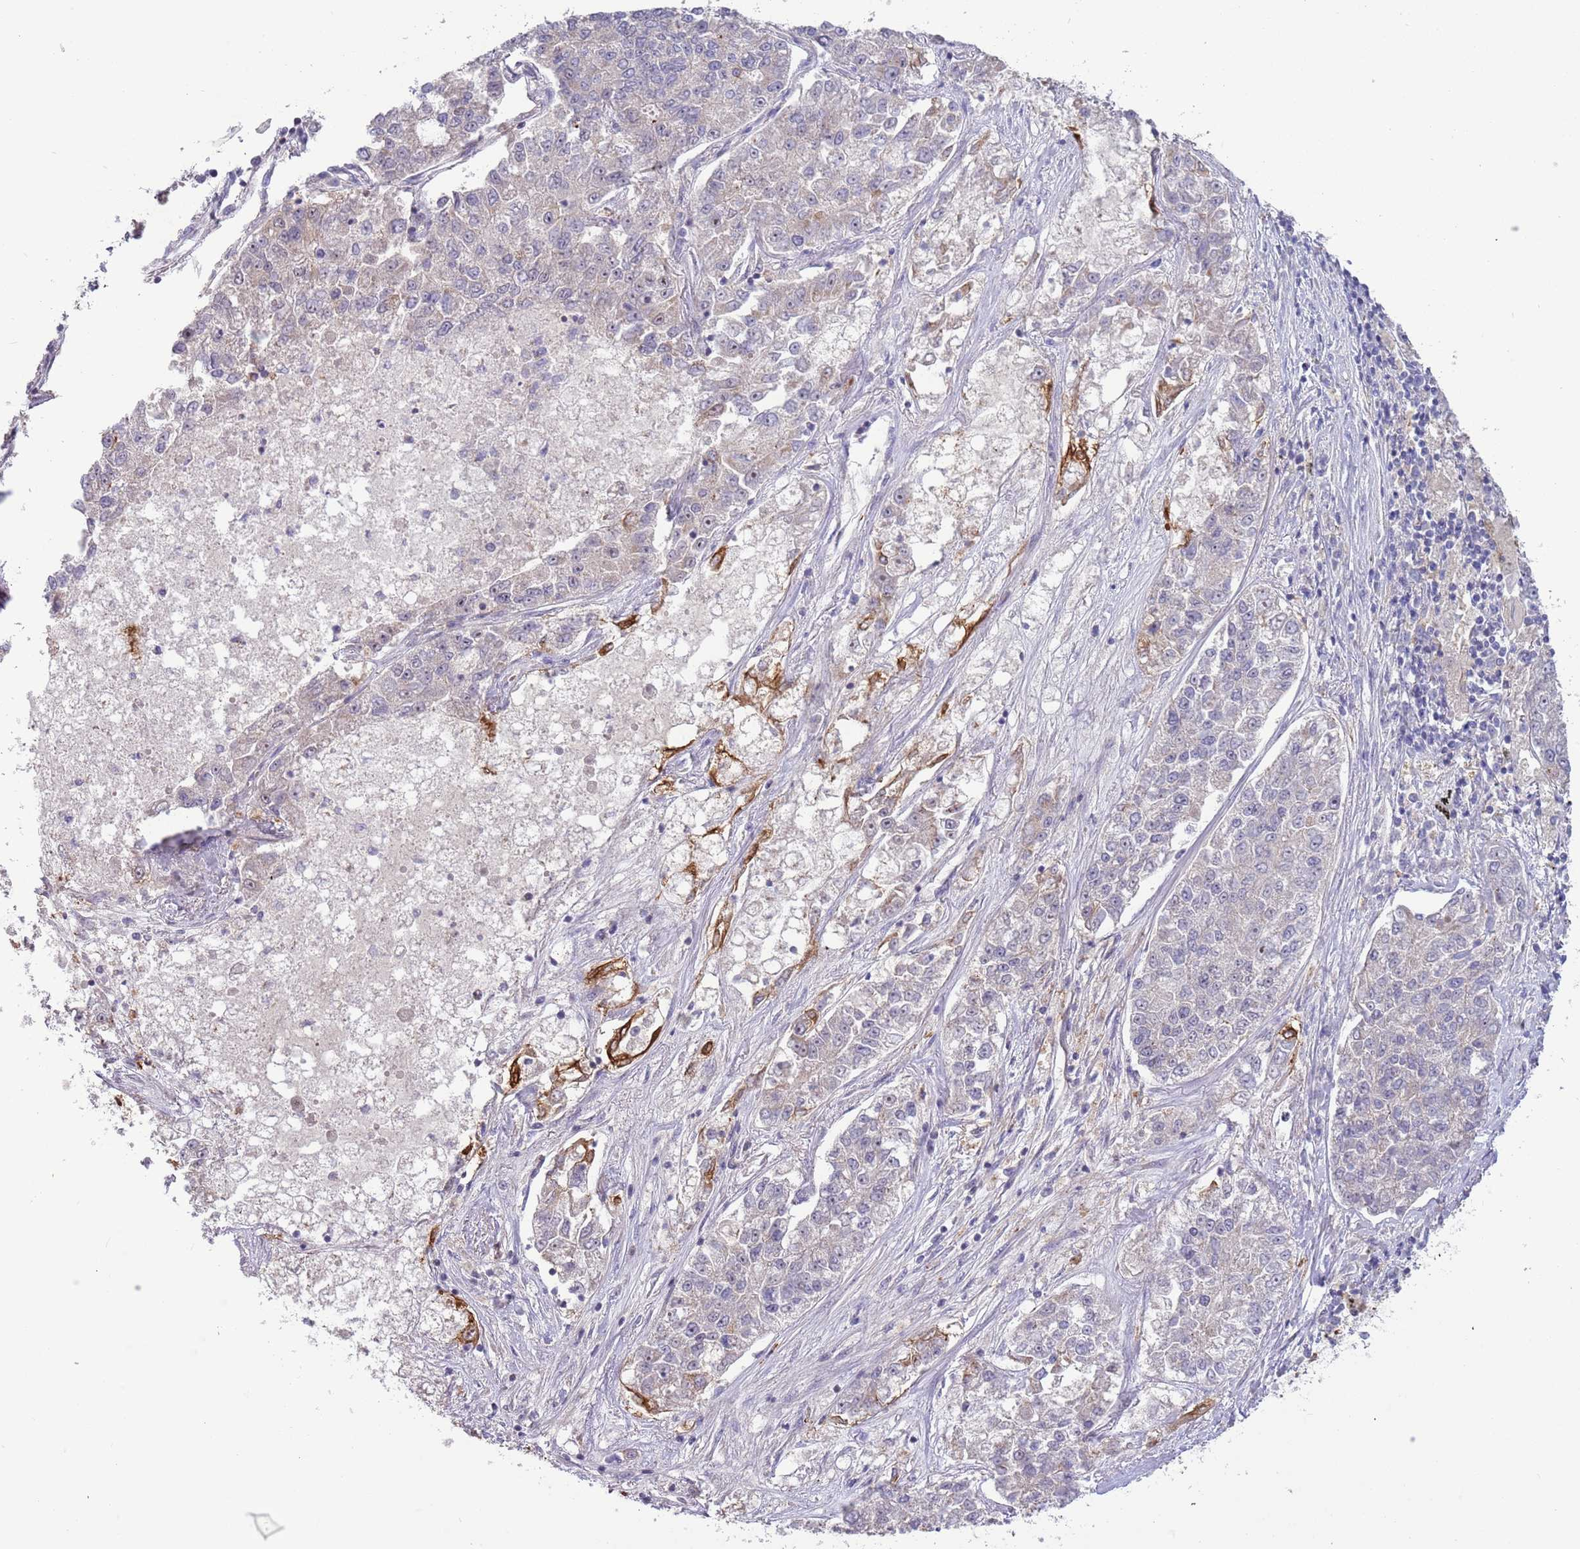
{"staining": {"intensity": "negative", "quantity": "none", "location": "none"}, "tissue": "lung cancer", "cell_type": "Tumor cells", "image_type": "cancer", "snomed": [{"axis": "morphology", "description": "Adenocarcinoma, NOS"}, {"axis": "topography", "description": "Lung"}], "caption": "A photomicrograph of lung adenocarcinoma stained for a protein exhibits no brown staining in tumor cells.", "gene": "ITGB6", "patient": {"sex": "male", "age": 49}}